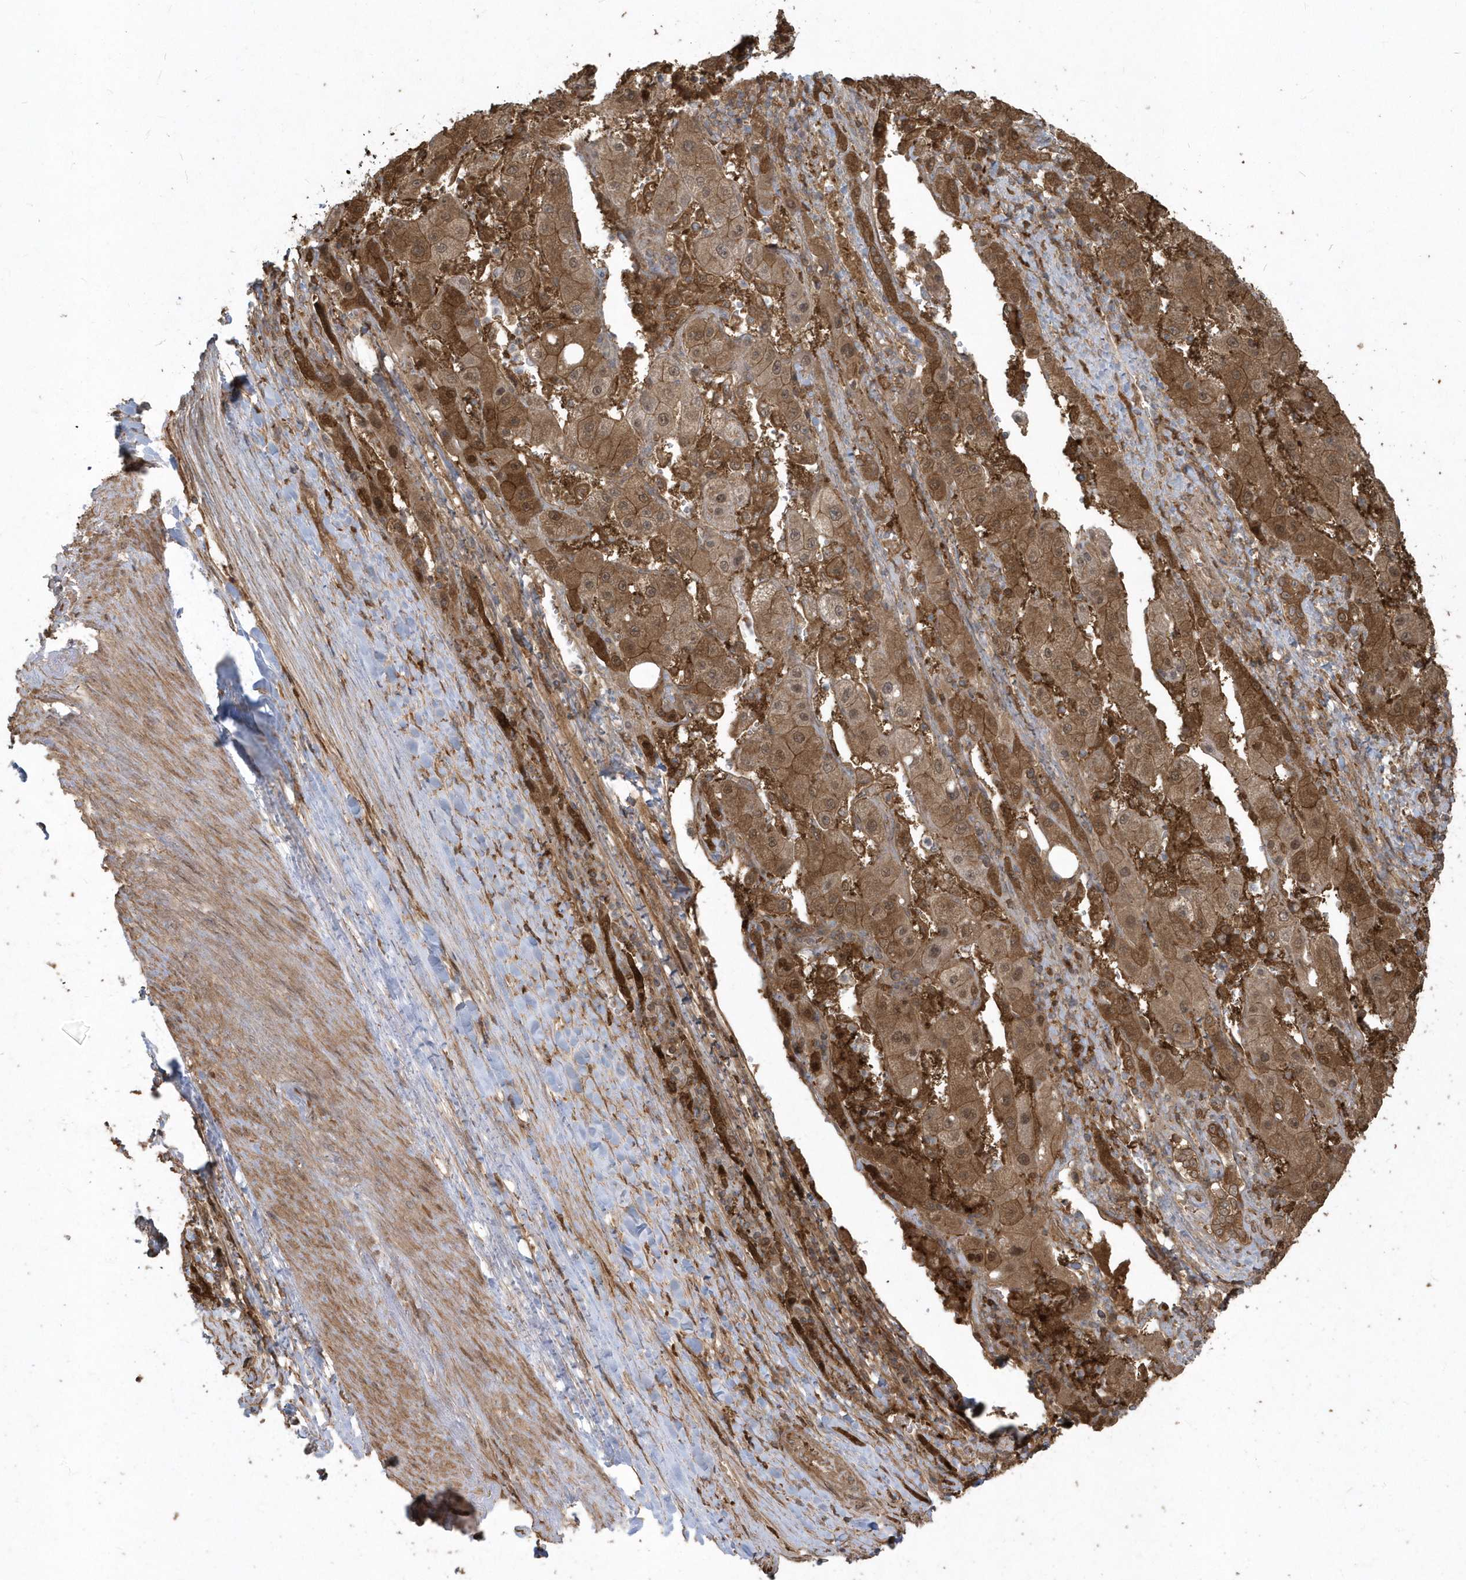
{"staining": {"intensity": "strong", "quantity": ">75%", "location": "cytoplasmic/membranous,nuclear"}, "tissue": "liver cancer", "cell_type": "Tumor cells", "image_type": "cancer", "snomed": [{"axis": "morphology", "description": "Carcinoma, Hepatocellular, NOS"}, {"axis": "topography", "description": "Liver"}], "caption": "This micrograph exhibits liver cancer (hepatocellular carcinoma) stained with immunohistochemistry to label a protein in brown. The cytoplasmic/membranous and nuclear of tumor cells show strong positivity for the protein. Nuclei are counter-stained blue.", "gene": "HNMT", "patient": {"sex": "female", "age": 73}}